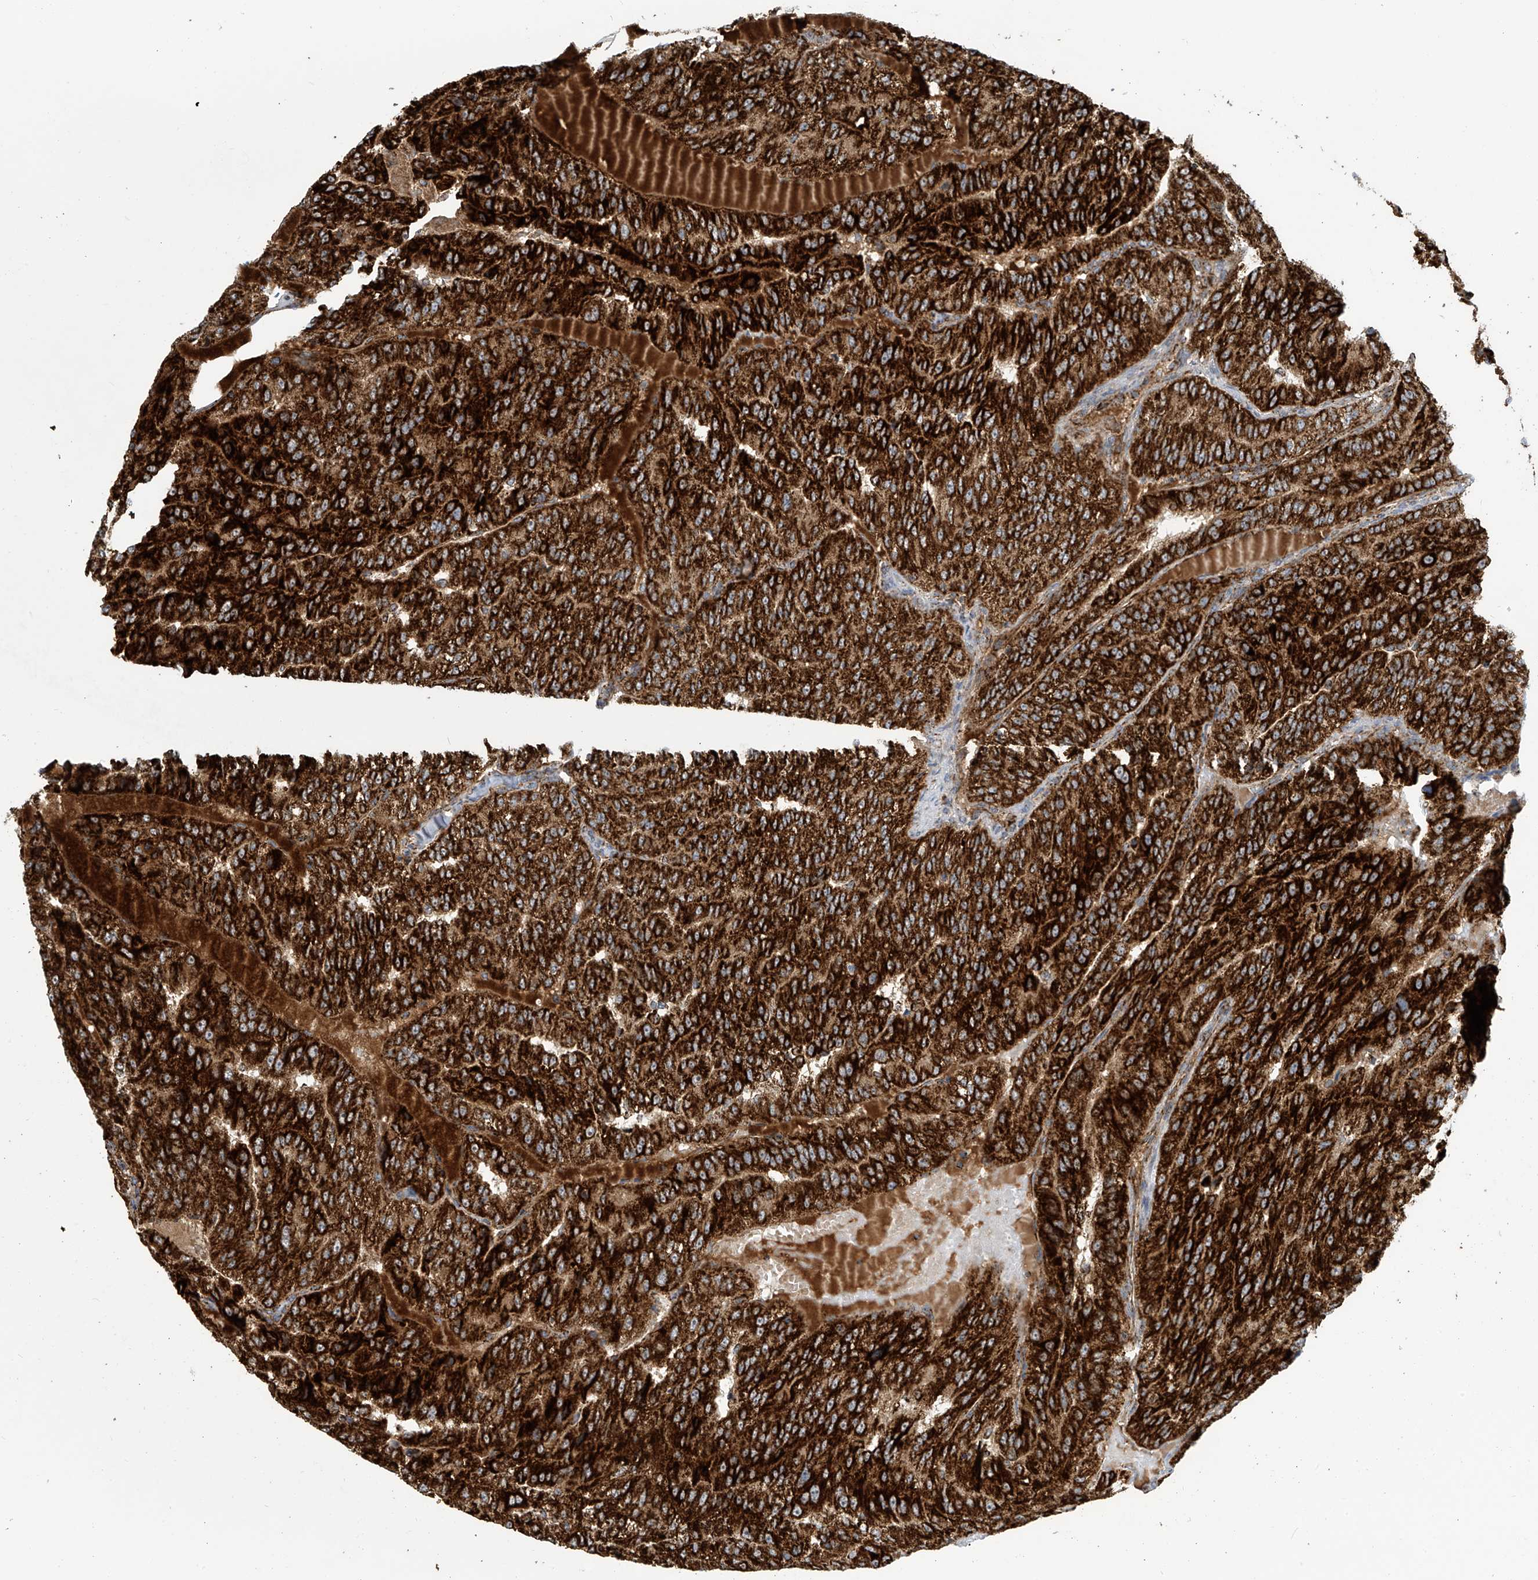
{"staining": {"intensity": "strong", "quantity": ">75%", "location": "cytoplasmic/membranous"}, "tissue": "renal cancer", "cell_type": "Tumor cells", "image_type": "cancer", "snomed": [{"axis": "morphology", "description": "Adenocarcinoma, NOS"}, {"axis": "topography", "description": "Kidney"}], "caption": "A high amount of strong cytoplasmic/membranous positivity is identified in approximately >75% of tumor cells in renal adenocarcinoma tissue.", "gene": "COX10", "patient": {"sex": "female", "age": 63}}